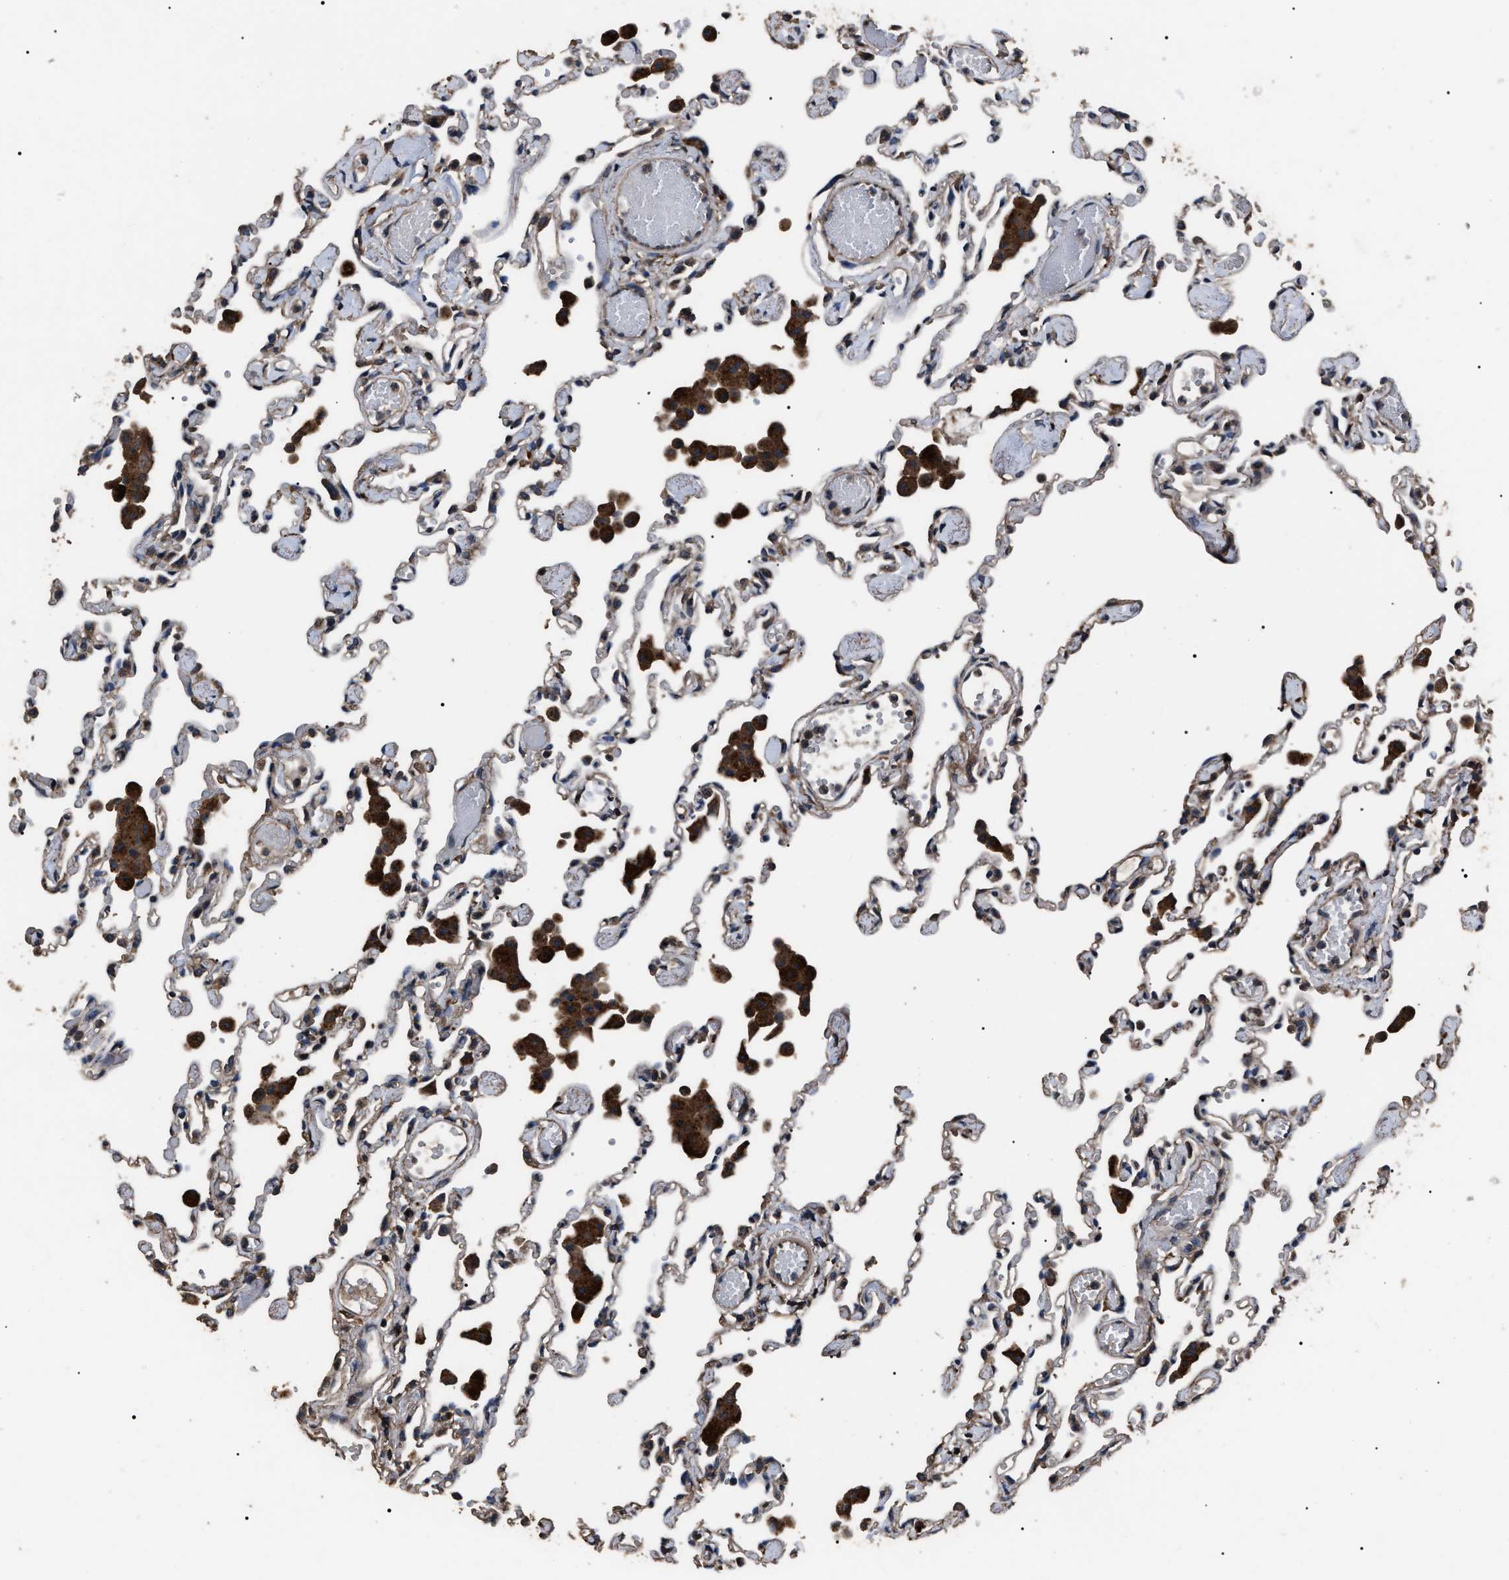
{"staining": {"intensity": "weak", "quantity": "25%-75%", "location": "cytoplasmic/membranous"}, "tissue": "lung", "cell_type": "Alveolar cells", "image_type": "normal", "snomed": [{"axis": "morphology", "description": "Normal tissue, NOS"}, {"axis": "topography", "description": "Bronchus"}, {"axis": "topography", "description": "Lung"}], "caption": "IHC histopathology image of normal lung: human lung stained using immunohistochemistry exhibits low levels of weak protein expression localized specifically in the cytoplasmic/membranous of alveolar cells, appearing as a cytoplasmic/membranous brown color.", "gene": "RNF216", "patient": {"sex": "female", "age": 49}}